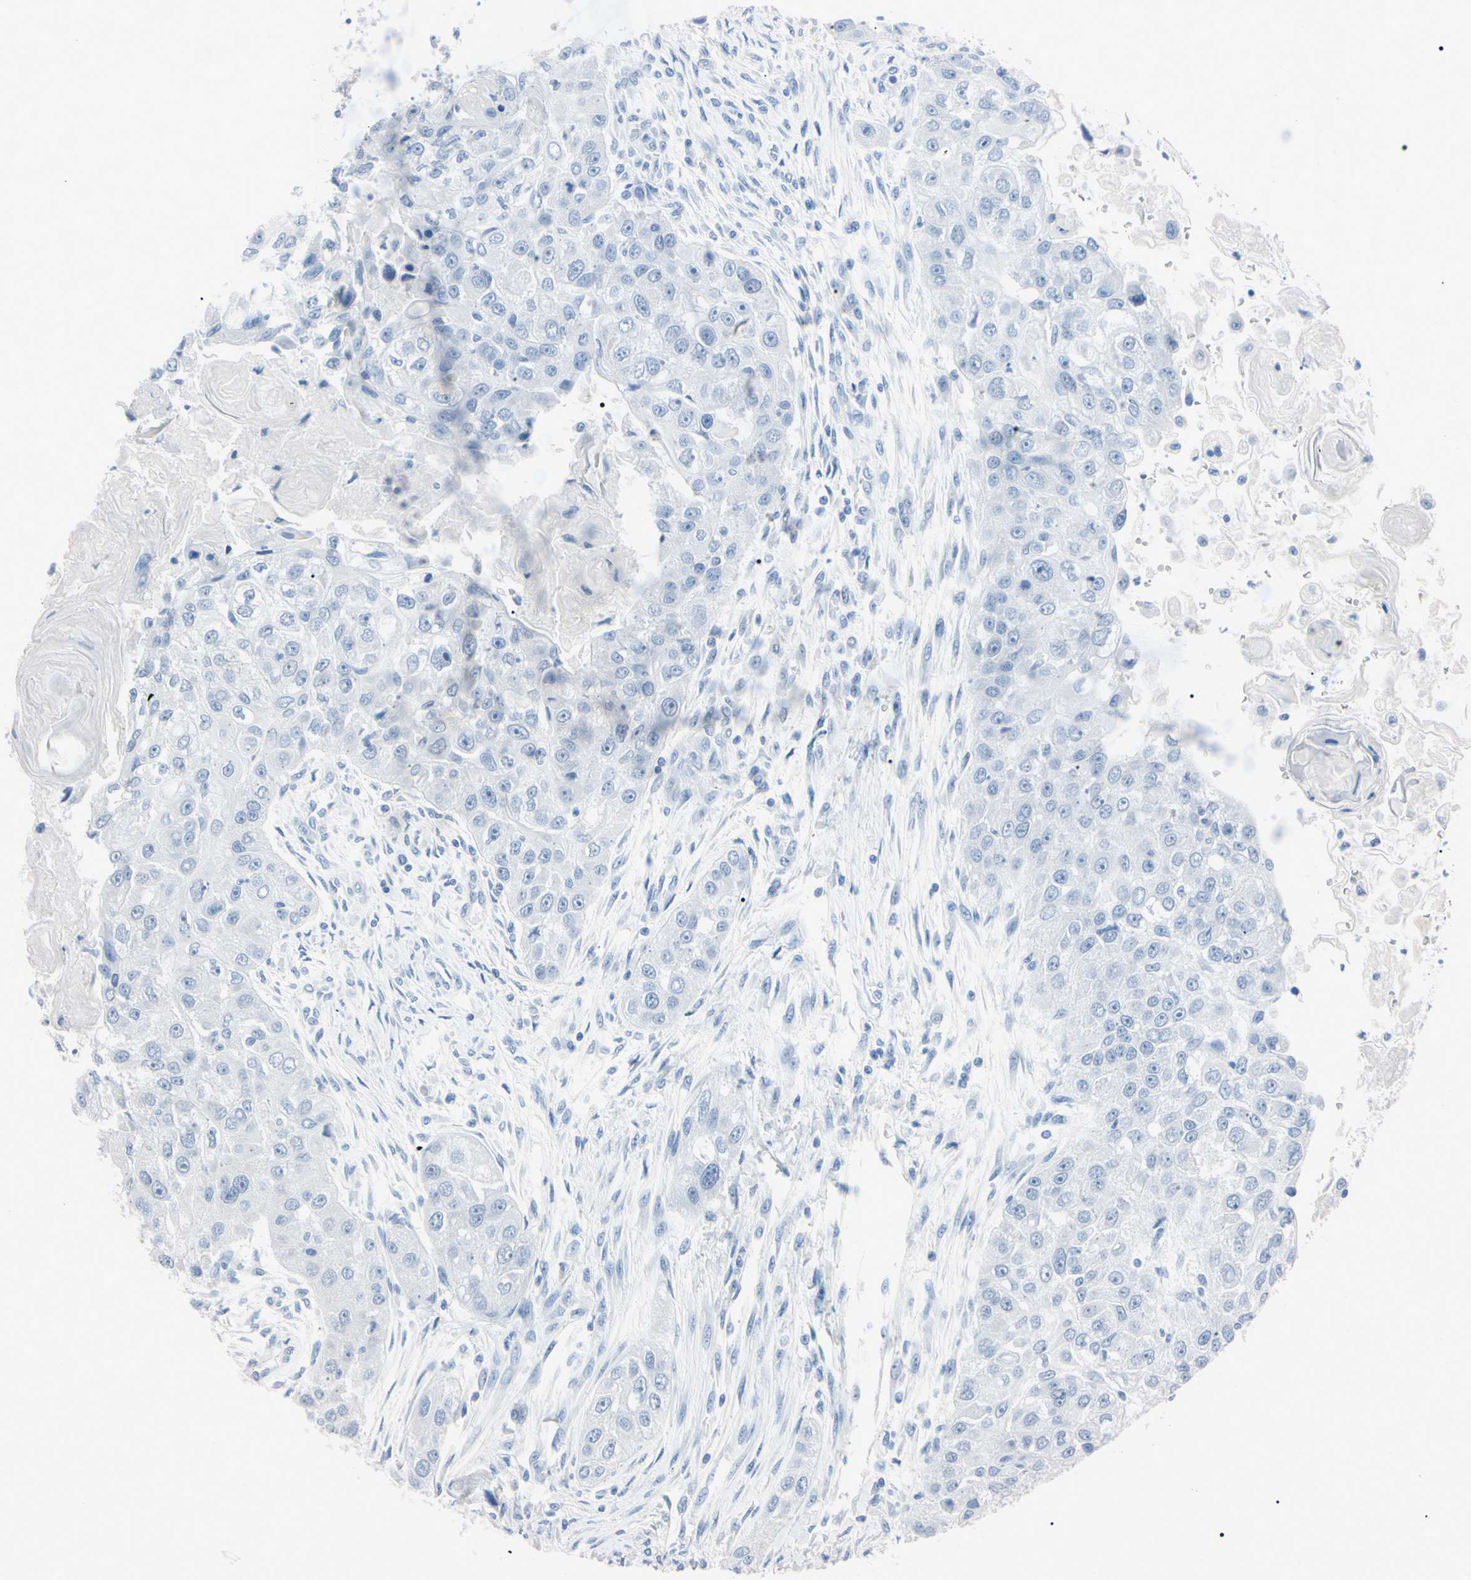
{"staining": {"intensity": "negative", "quantity": "none", "location": "none"}, "tissue": "head and neck cancer", "cell_type": "Tumor cells", "image_type": "cancer", "snomed": [{"axis": "morphology", "description": "Normal tissue, NOS"}, {"axis": "morphology", "description": "Squamous cell carcinoma, NOS"}, {"axis": "topography", "description": "Skeletal muscle"}, {"axis": "topography", "description": "Head-Neck"}], "caption": "Head and neck squamous cell carcinoma was stained to show a protein in brown. There is no significant staining in tumor cells.", "gene": "ELN", "patient": {"sex": "male", "age": 51}}